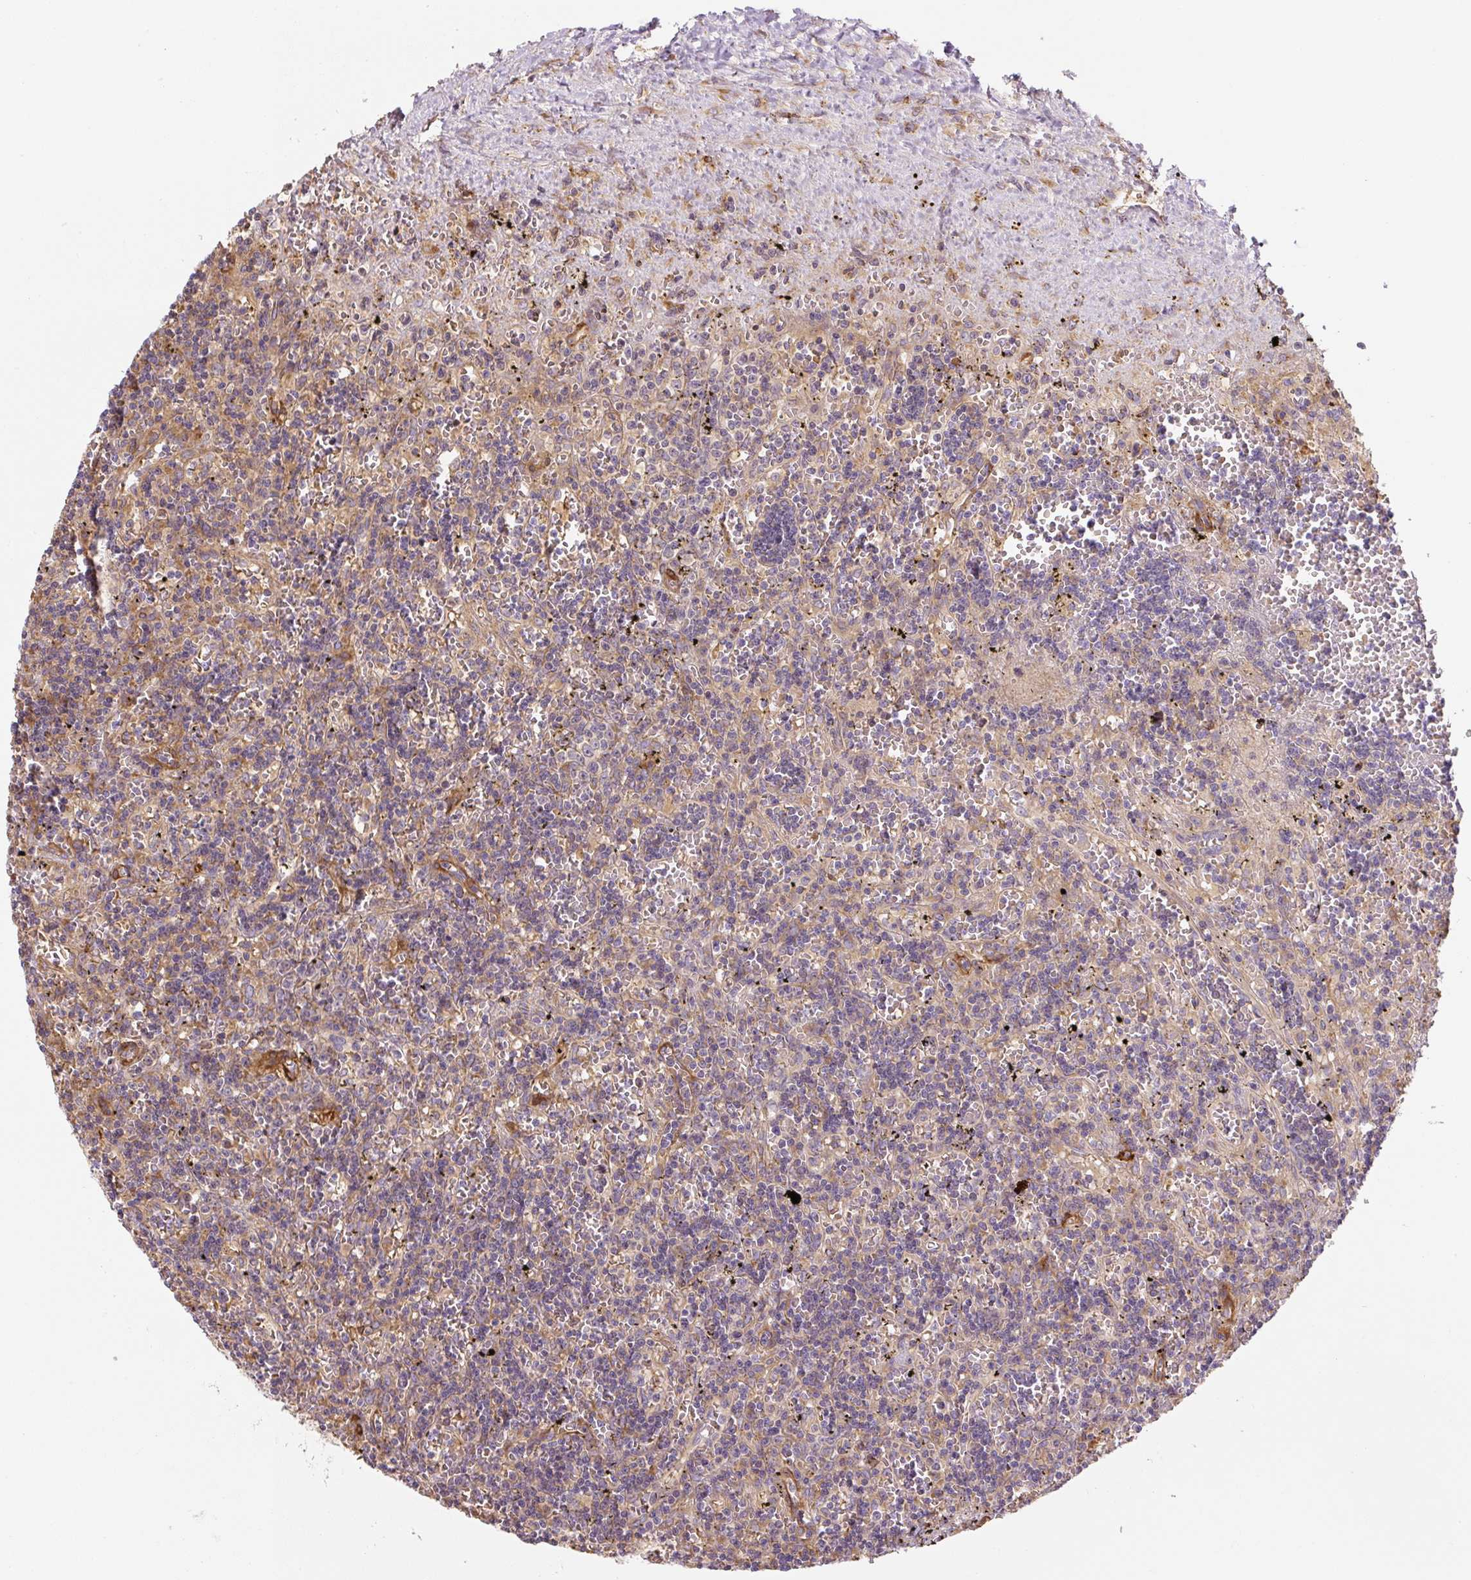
{"staining": {"intensity": "negative", "quantity": "none", "location": "none"}, "tissue": "lymphoma", "cell_type": "Tumor cells", "image_type": "cancer", "snomed": [{"axis": "morphology", "description": "Malignant lymphoma, non-Hodgkin's type, Low grade"}, {"axis": "topography", "description": "Spleen"}], "caption": "Tumor cells show no significant expression in malignant lymphoma, non-Hodgkin's type (low-grade).", "gene": "RASA1", "patient": {"sex": "male", "age": 60}}